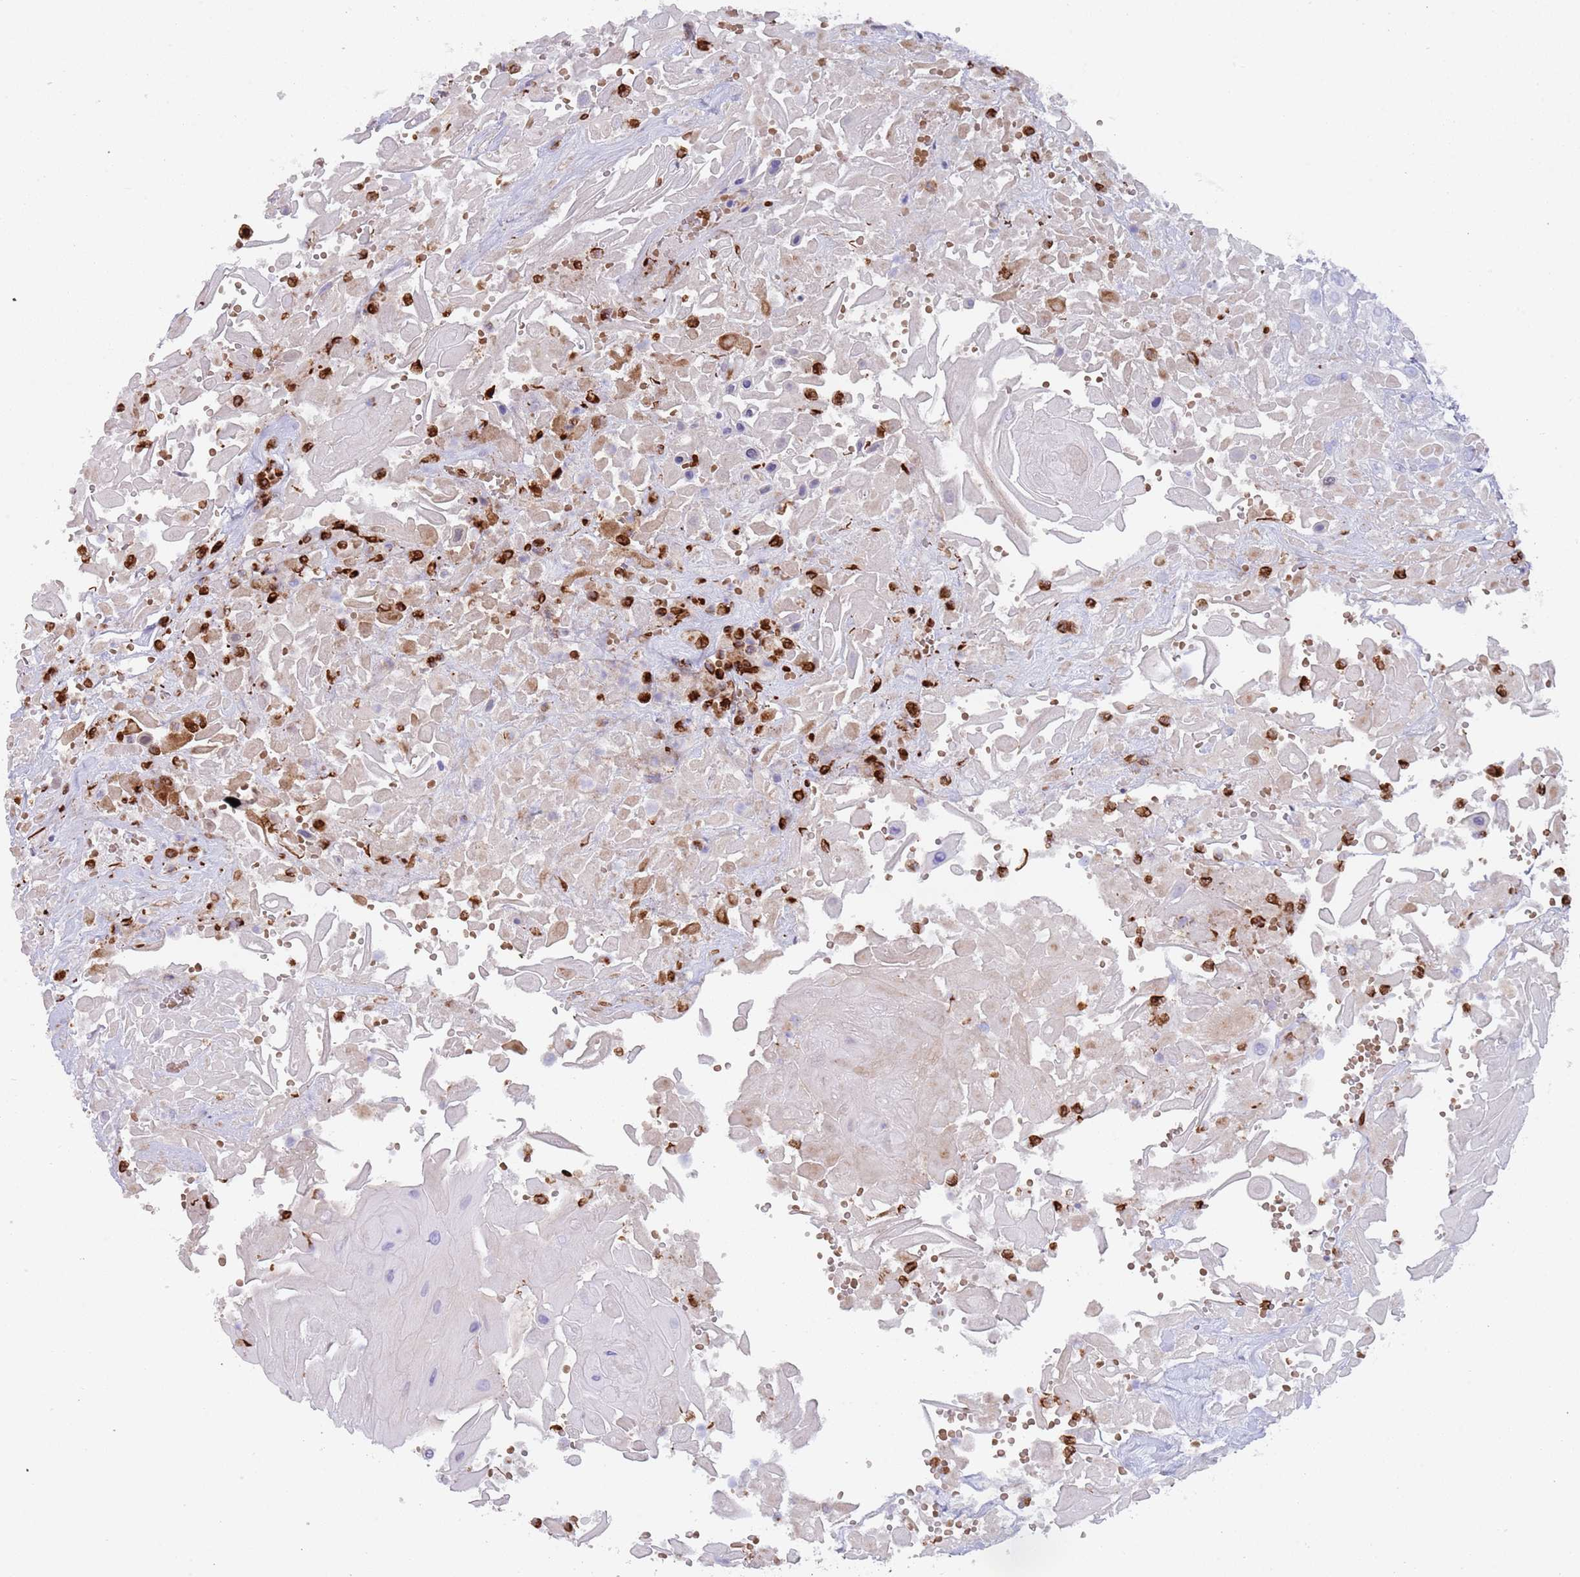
{"staining": {"intensity": "negative", "quantity": "none", "location": "none"}, "tissue": "head and neck cancer", "cell_type": "Tumor cells", "image_type": "cancer", "snomed": [{"axis": "morphology", "description": "Squamous cell carcinoma, NOS"}, {"axis": "topography", "description": "Head-Neck"}], "caption": "IHC photomicrograph of head and neck squamous cell carcinoma stained for a protein (brown), which displays no expression in tumor cells.", "gene": "TMEM251", "patient": {"sex": "male", "age": 81}}